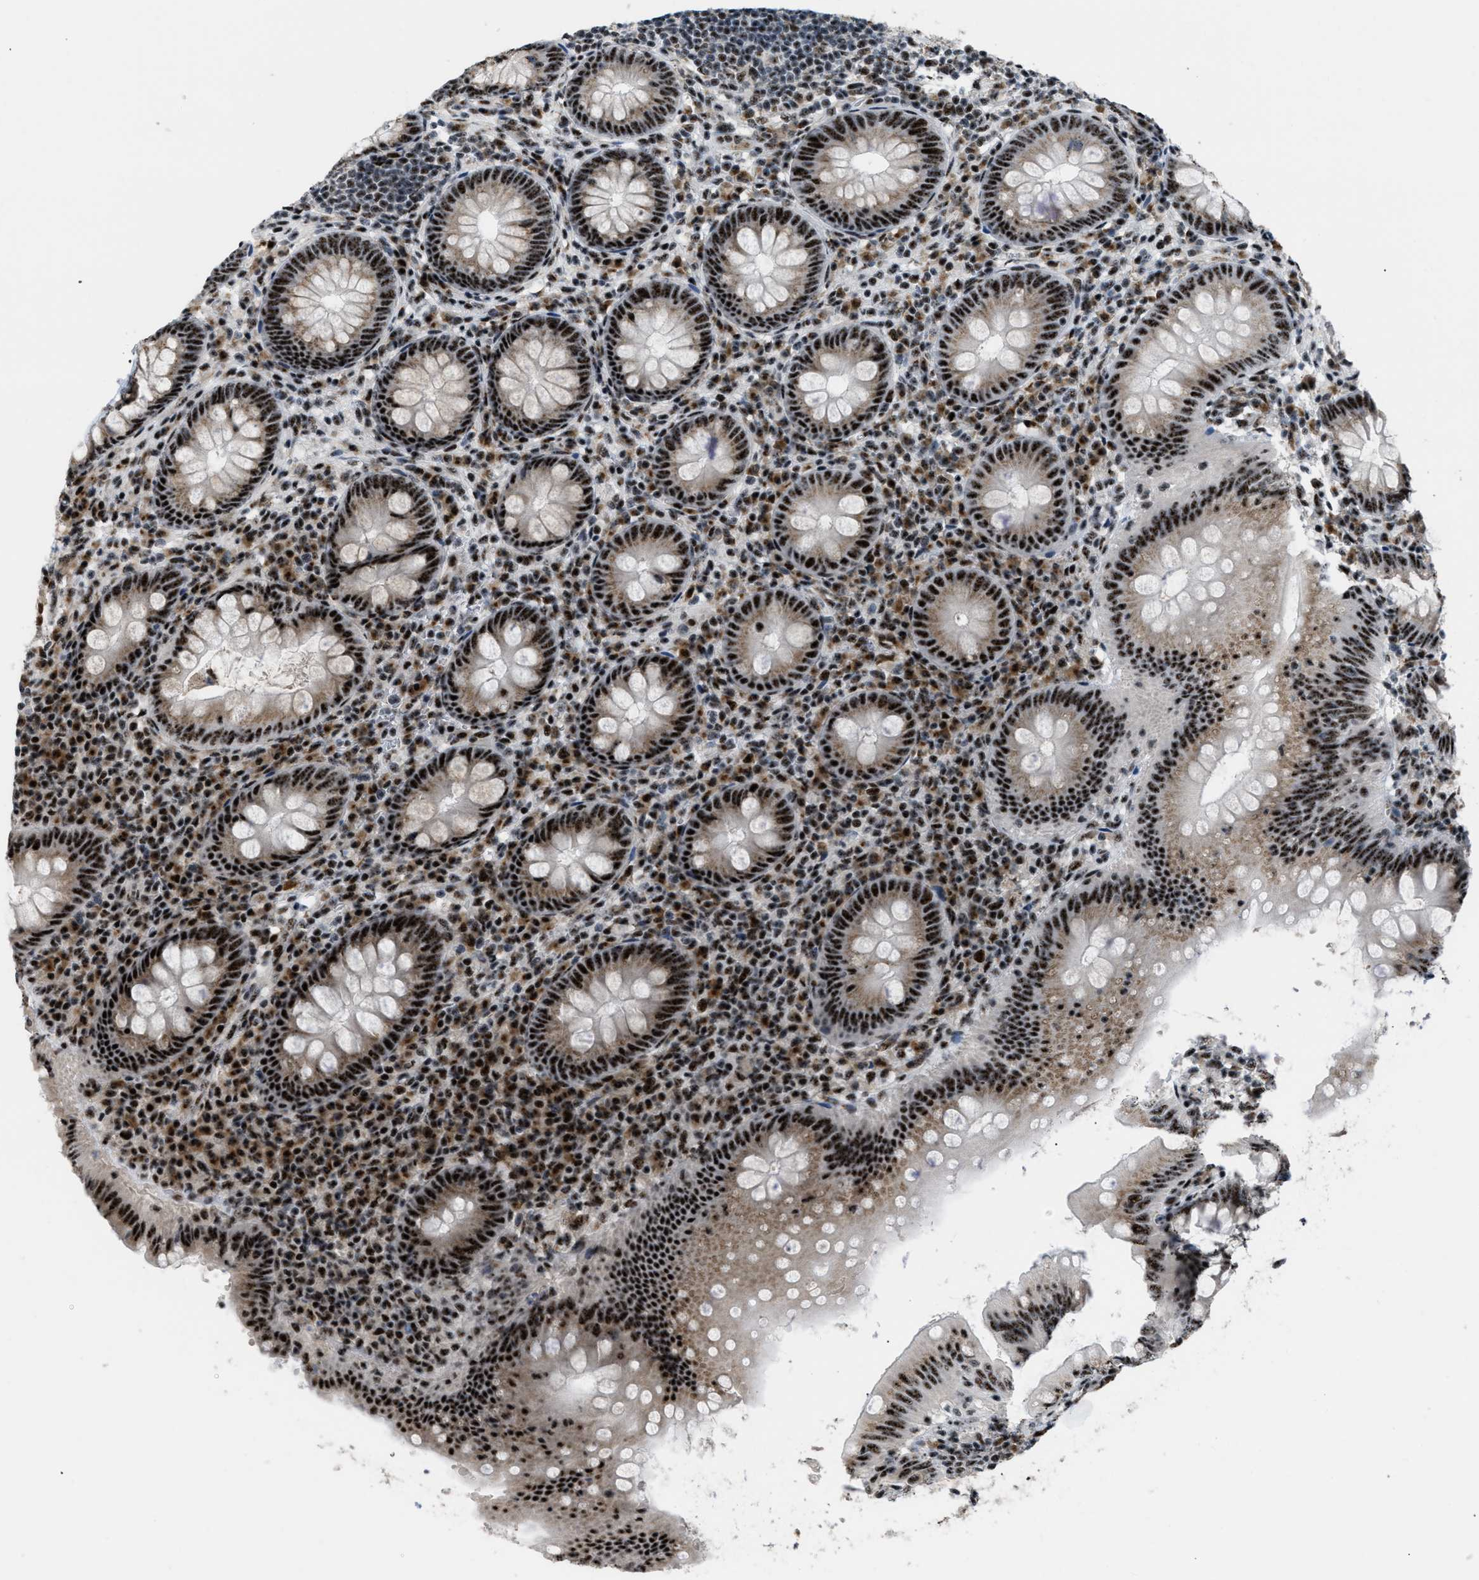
{"staining": {"intensity": "strong", "quantity": ">75%", "location": "nuclear"}, "tissue": "appendix", "cell_type": "Glandular cells", "image_type": "normal", "snomed": [{"axis": "morphology", "description": "Normal tissue, NOS"}, {"axis": "topography", "description": "Appendix"}], "caption": "IHC (DAB) staining of normal human appendix displays strong nuclear protein expression in about >75% of glandular cells. (Stains: DAB in brown, nuclei in blue, Microscopy: brightfield microscopy at high magnification).", "gene": "CDR2", "patient": {"sex": "male", "age": 56}}